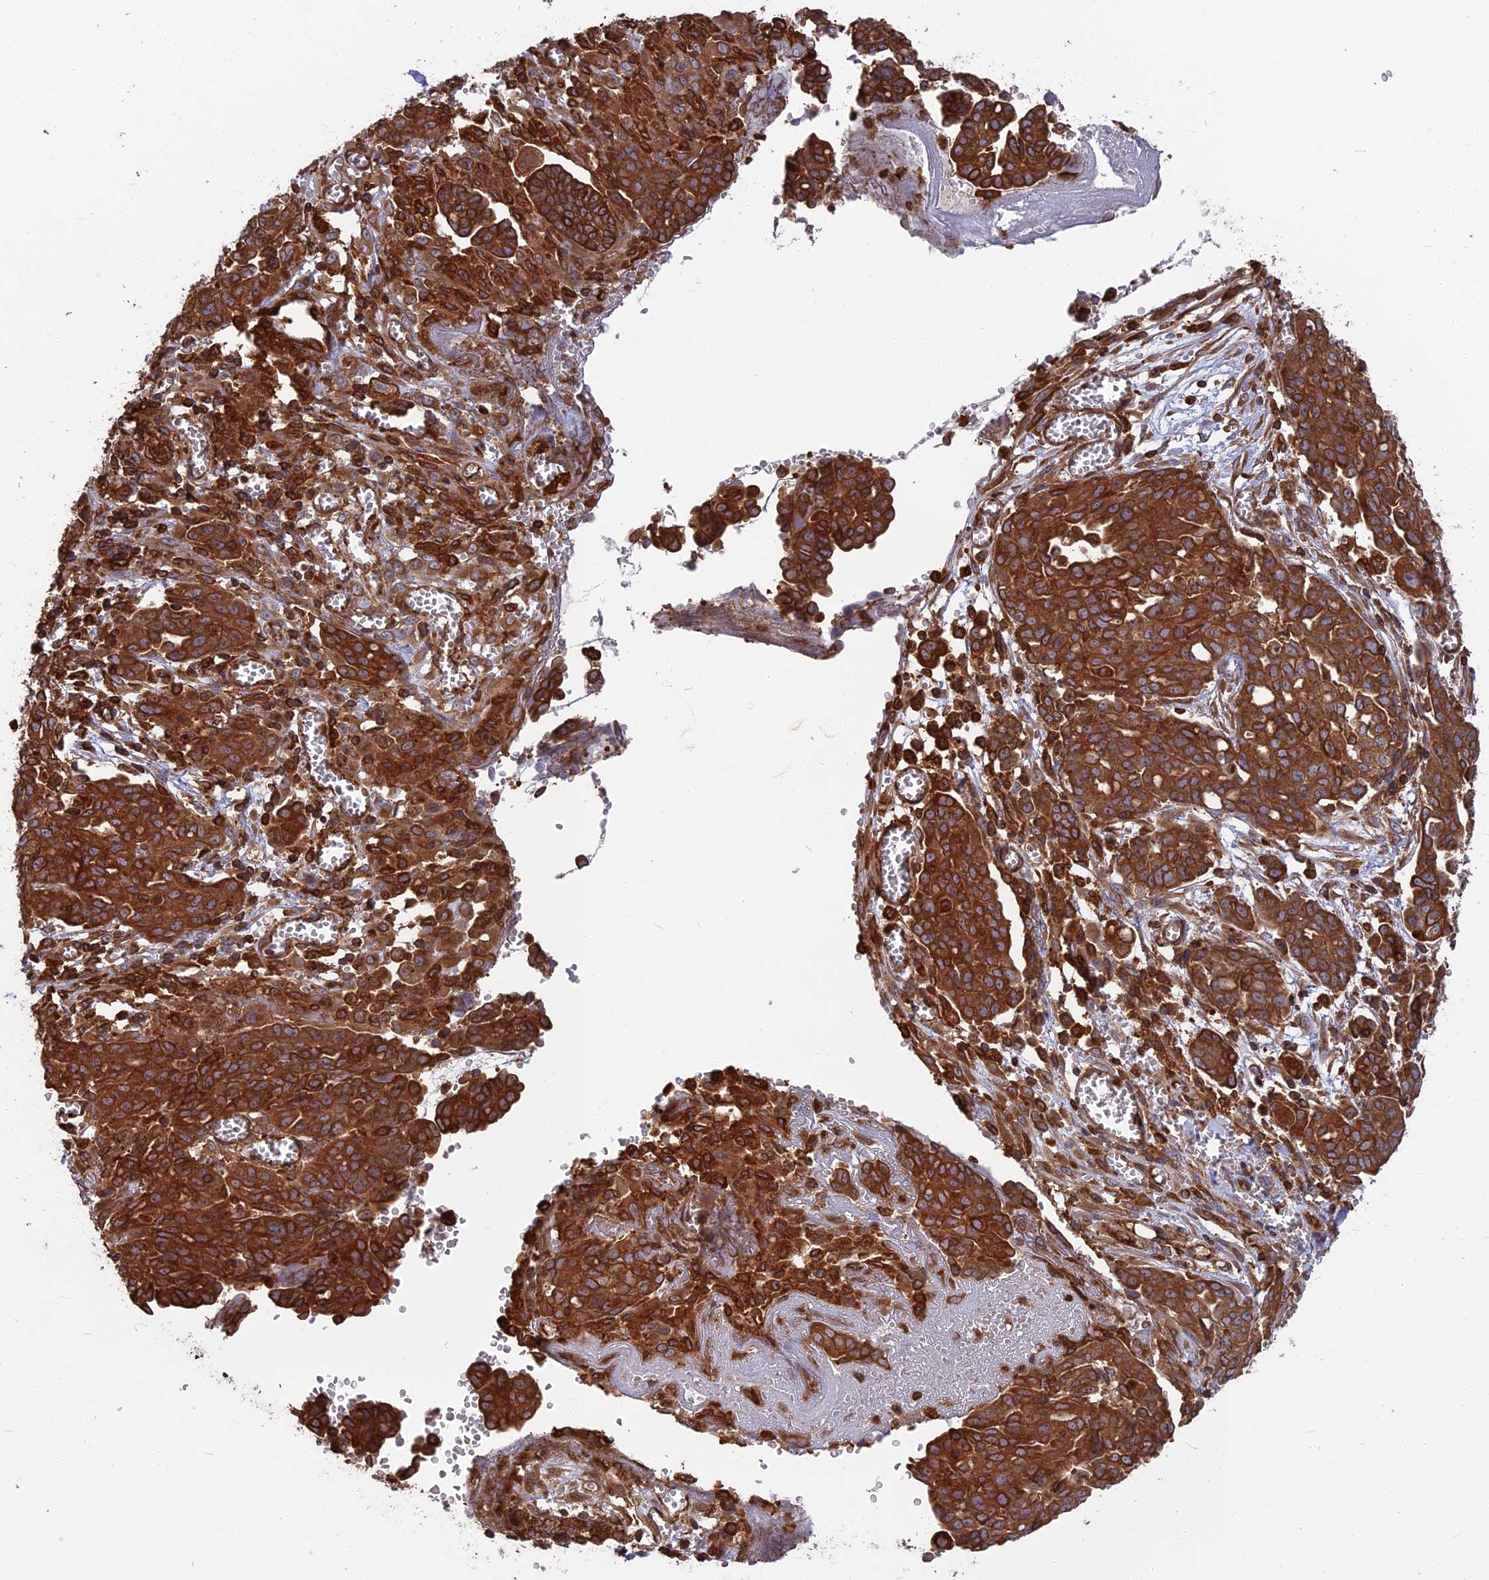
{"staining": {"intensity": "strong", "quantity": ">75%", "location": "cytoplasmic/membranous"}, "tissue": "ovarian cancer", "cell_type": "Tumor cells", "image_type": "cancer", "snomed": [{"axis": "morphology", "description": "Cystadenocarcinoma, serous, NOS"}, {"axis": "topography", "description": "Soft tissue"}, {"axis": "topography", "description": "Ovary"}], "caption": "There is high levels of strong cytoplasmic/membranous positivity in tumor cells of ovarian cancer (serous cystadenocarcinoma), as demonstrated by immunohistochemical staining (brown color).", "gene": "WDR1", "patient": {"sex": "female", "age": 57}}